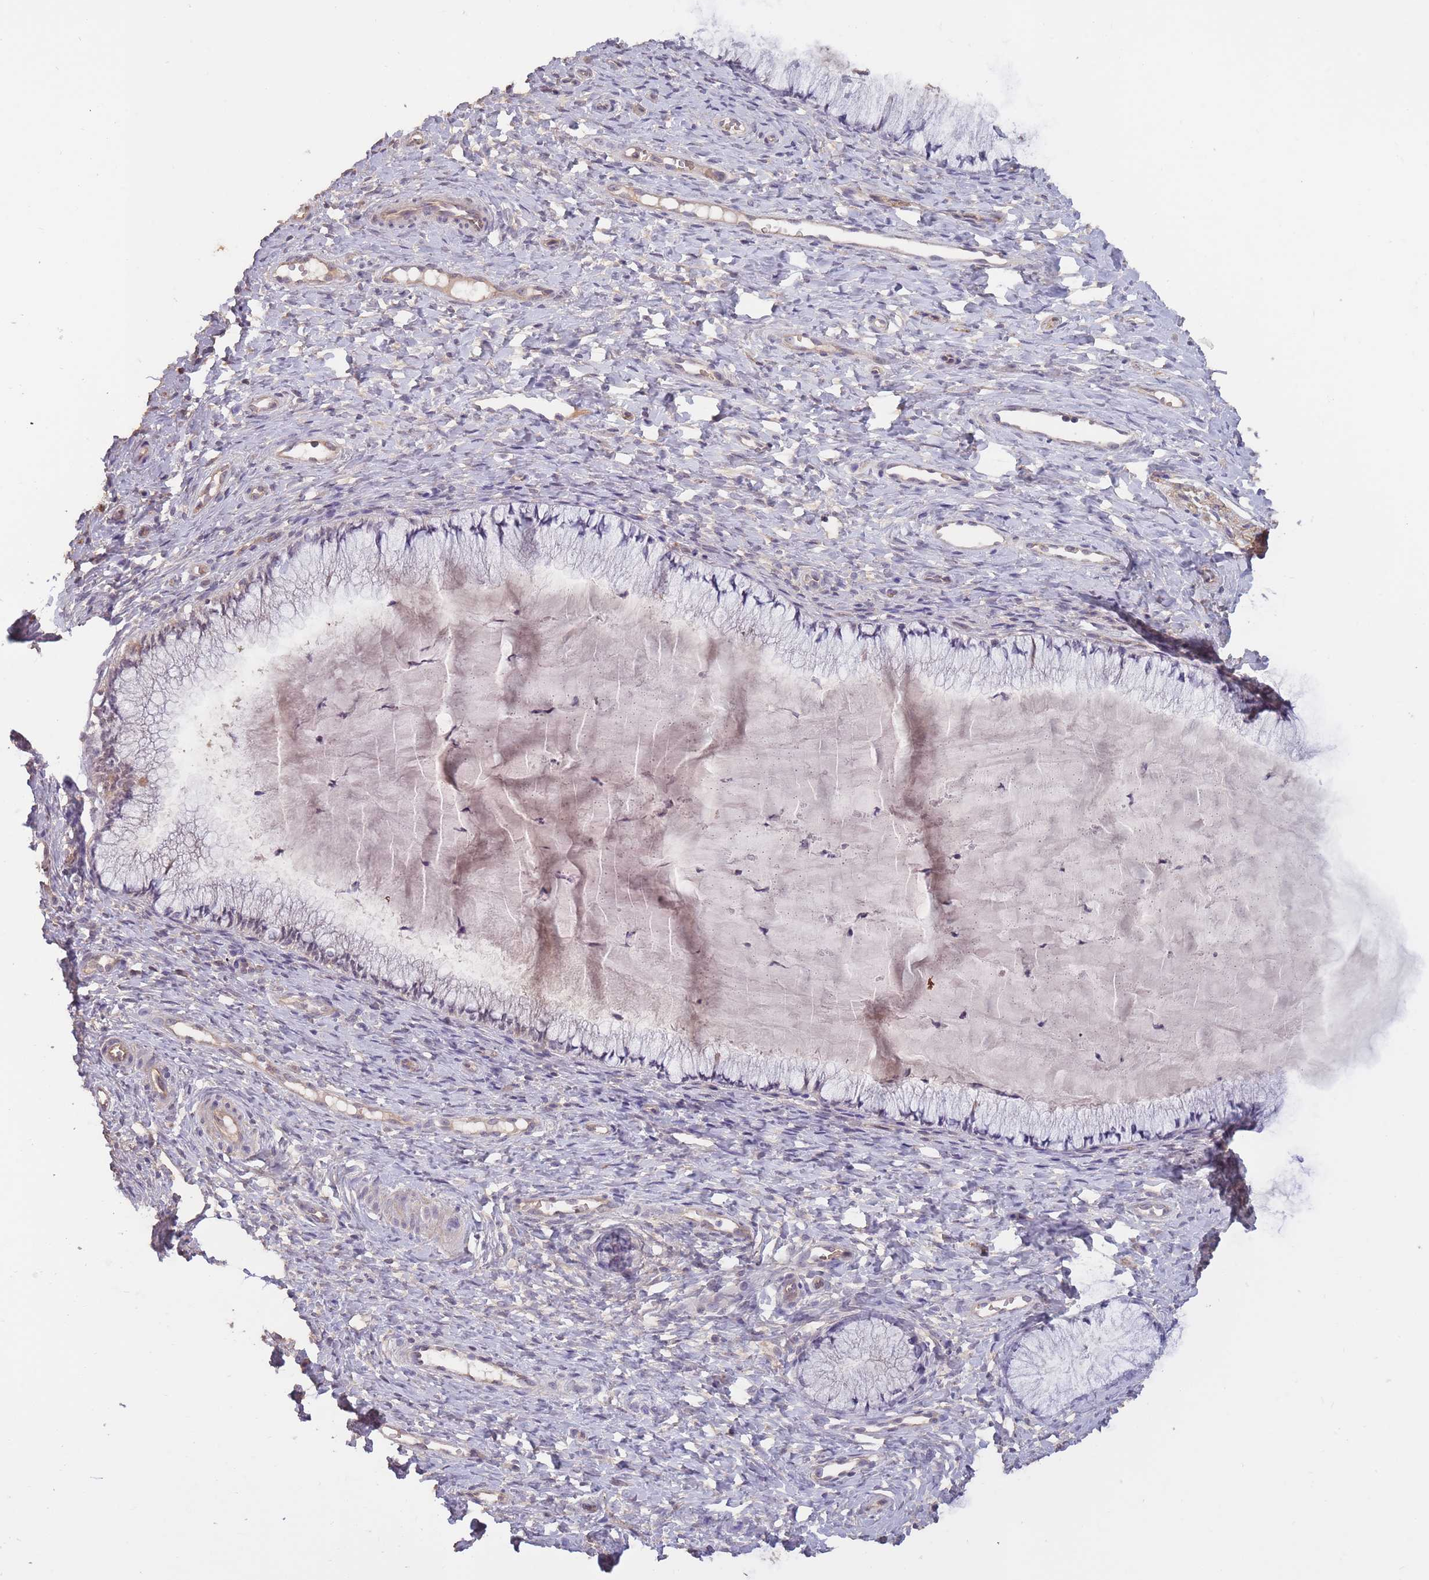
{"staining": {"intensity": "negative", "quantity": "none", "location": "none"}, "tissue": "cervix", "cell_type": "Glandular cells", "image_type": "normal", "snomed": [{"axis": "morphology", "description": "Normal tissue, NOS"}, {"axis": "topography", "description": "Cervix"}], "caption": "IHC of unremarkable human cervix exhibits no positivity in glandular cells.", "gene": "KIAA1755", "patient": {"sex": "female", "age": 36}}